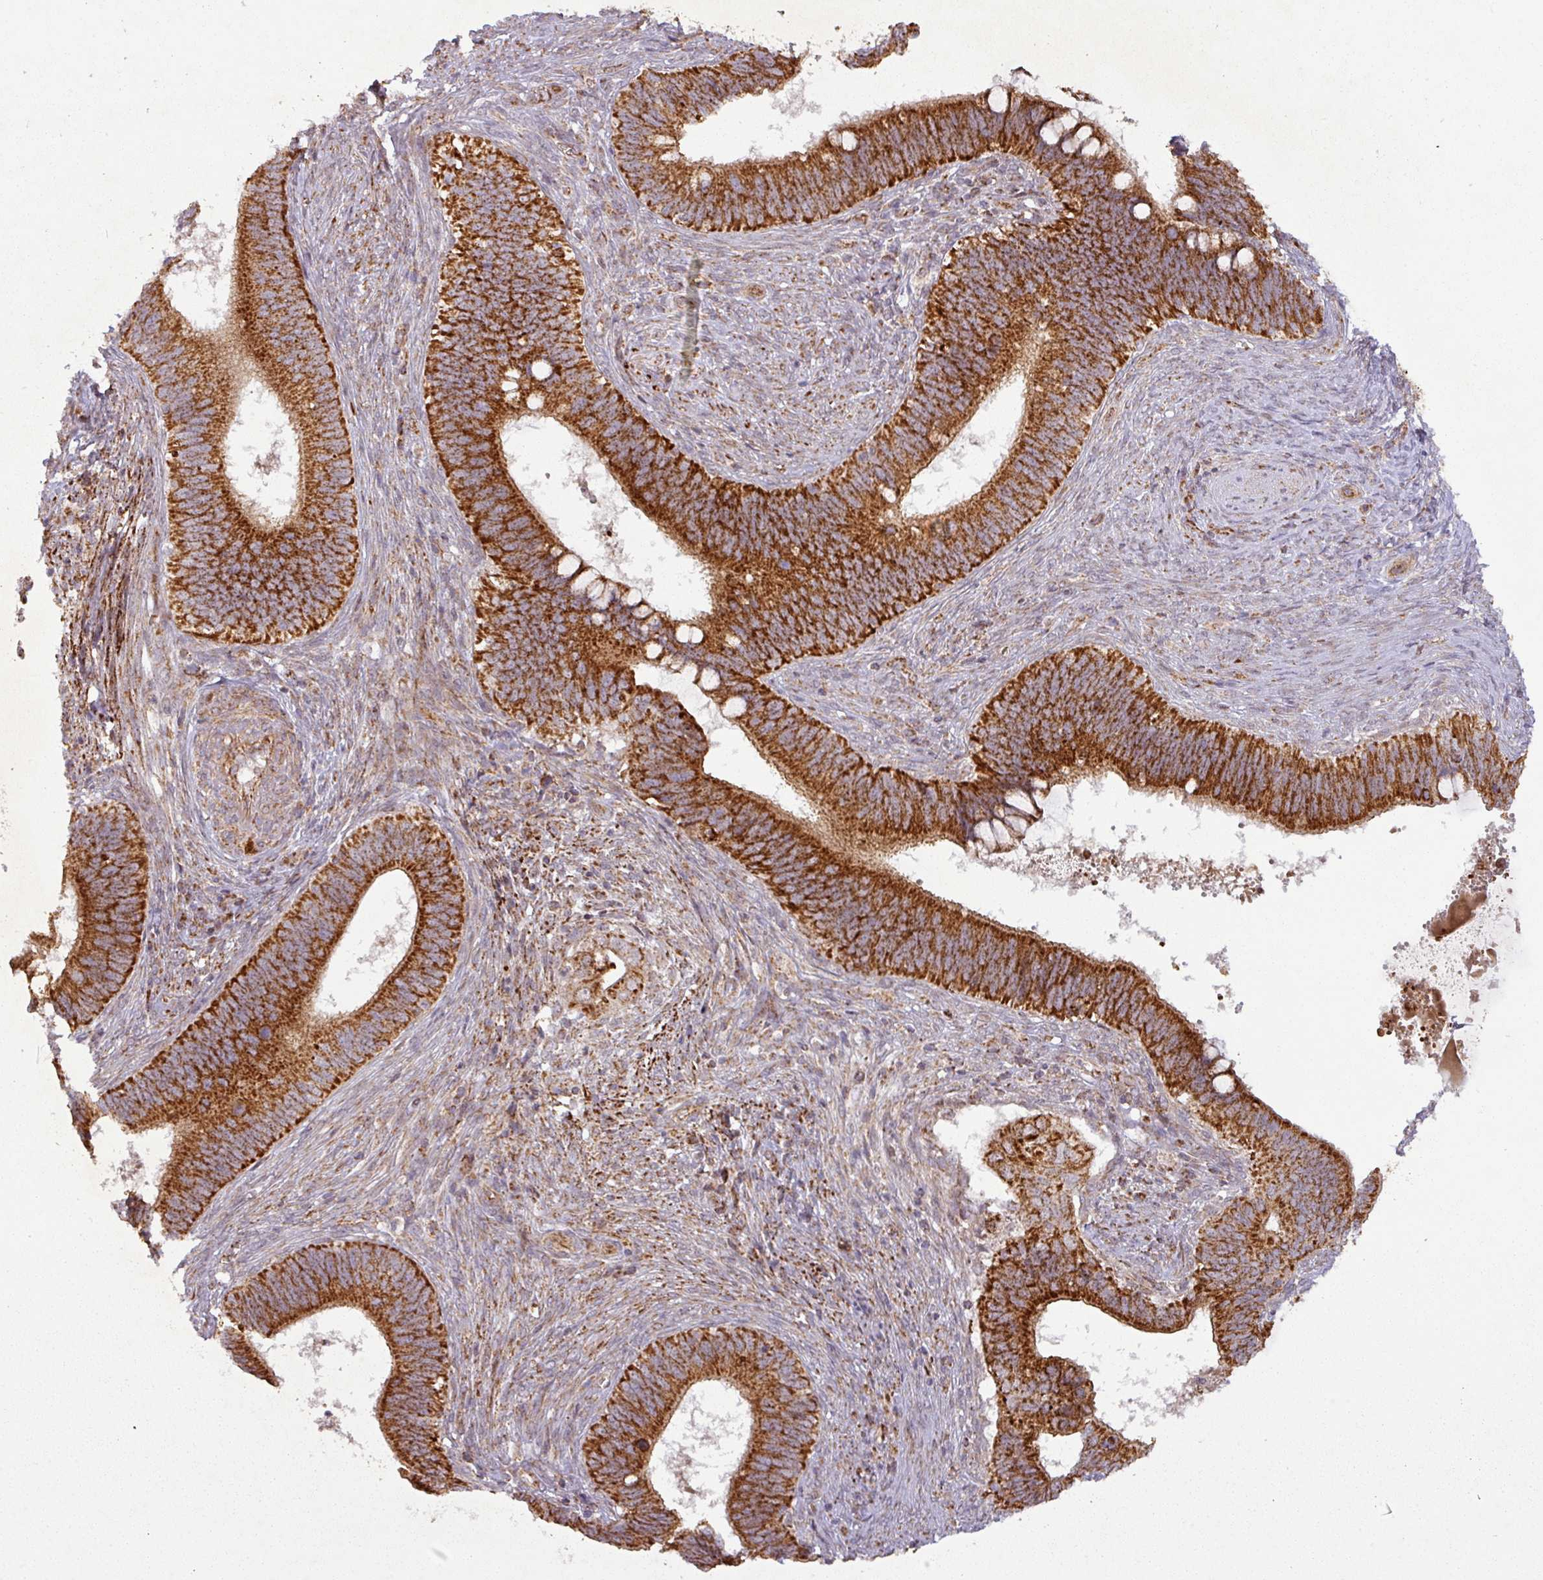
{"staining": {"intensity": "strong", "quantity": ">75%", "location": "cytoplasmic/membranous"}, "tissue": "cervical cancer", "cell_type": "Tumor cells", "image_type": "cancer", "snomed": [{"axis": "morphology", "description": "Adenocarcinoma, NOS"}, {"axis": "topography", "description": "Cervix"}], "caption": "Immunohistochemistry (IHC) photomicrograph of neoplastic tissue: human cervical adenocarcinoma stained using immunohistochemistry (IHC) exhibits high levels of strong protein expression localized specifically in the cytoplasmic/membranous of tumor cells, appearing as a cytoplasmic/membranous brown color.", "gene": "GPD2", "patient": {"sex": "female", "age": 42}}